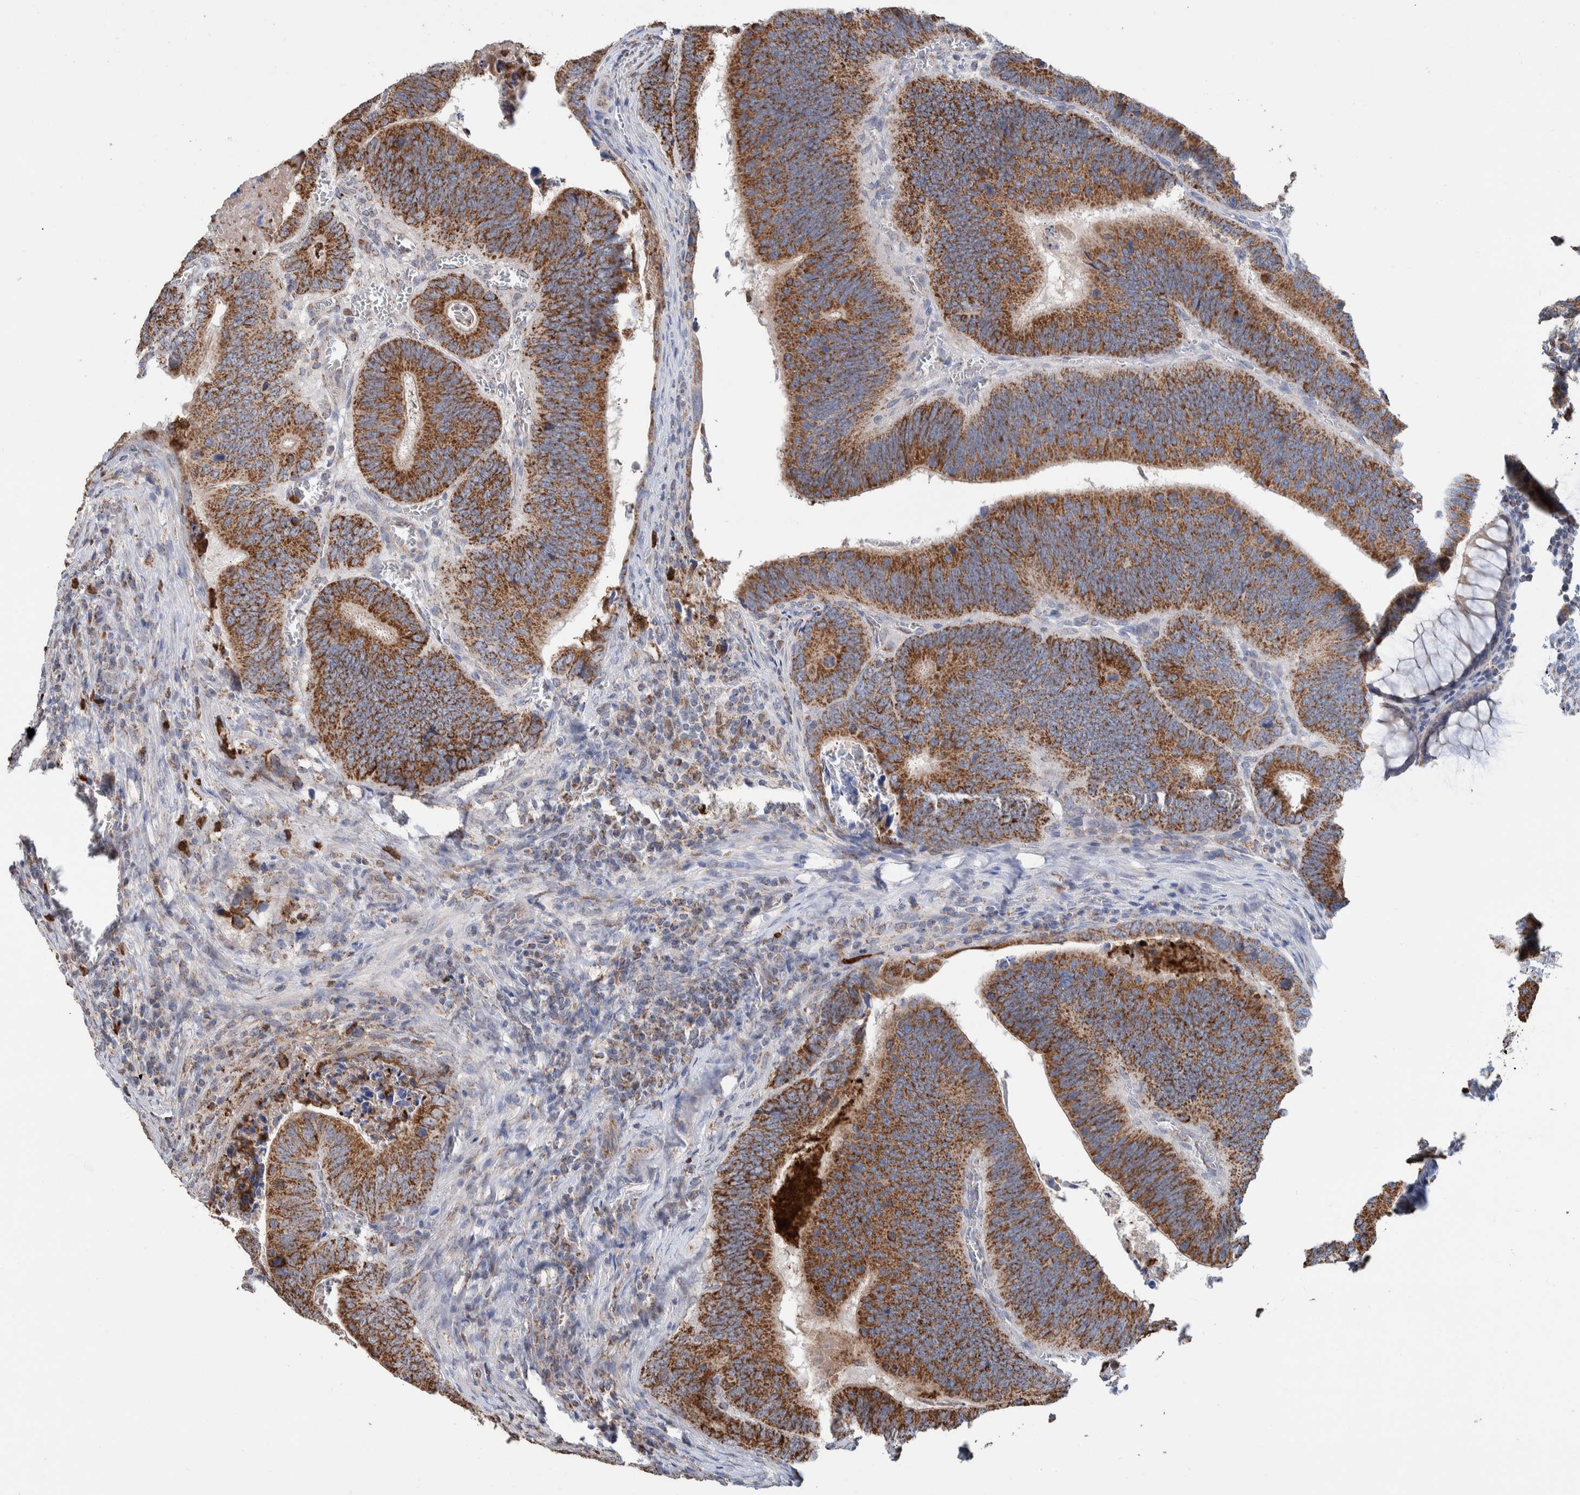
{"staining": {"intensity": "moderate", "quantity": ">75%", "location": "cytoplasmic/membranous"}, "tissue": "colorectal cancer", "cell_type": "Tumor cells", "image_type": "cancer", "snomed": [{"axis": "morphology", "description": "Inflammation, NOS"}, {"axis": "morphology", "description": "Adenocarcinoma, NOS"}, {"axis": "topography", "description": "Colon"}], "caption": "Brown immunohistochemical staining in adenocarcinoma (colorectal) exhibits moderate cytoplasmic/membranous staining in approximately >75% of tumor cells. The staining was performed using DAB (3,3'-diaminobenzidine) to visualize the protein expression in brown, while the nuclei were stained in blue with hematoxylin (Magnification: 20x).", "gene": "DECR1", "patient": {"sex": "male", "age": 72}}